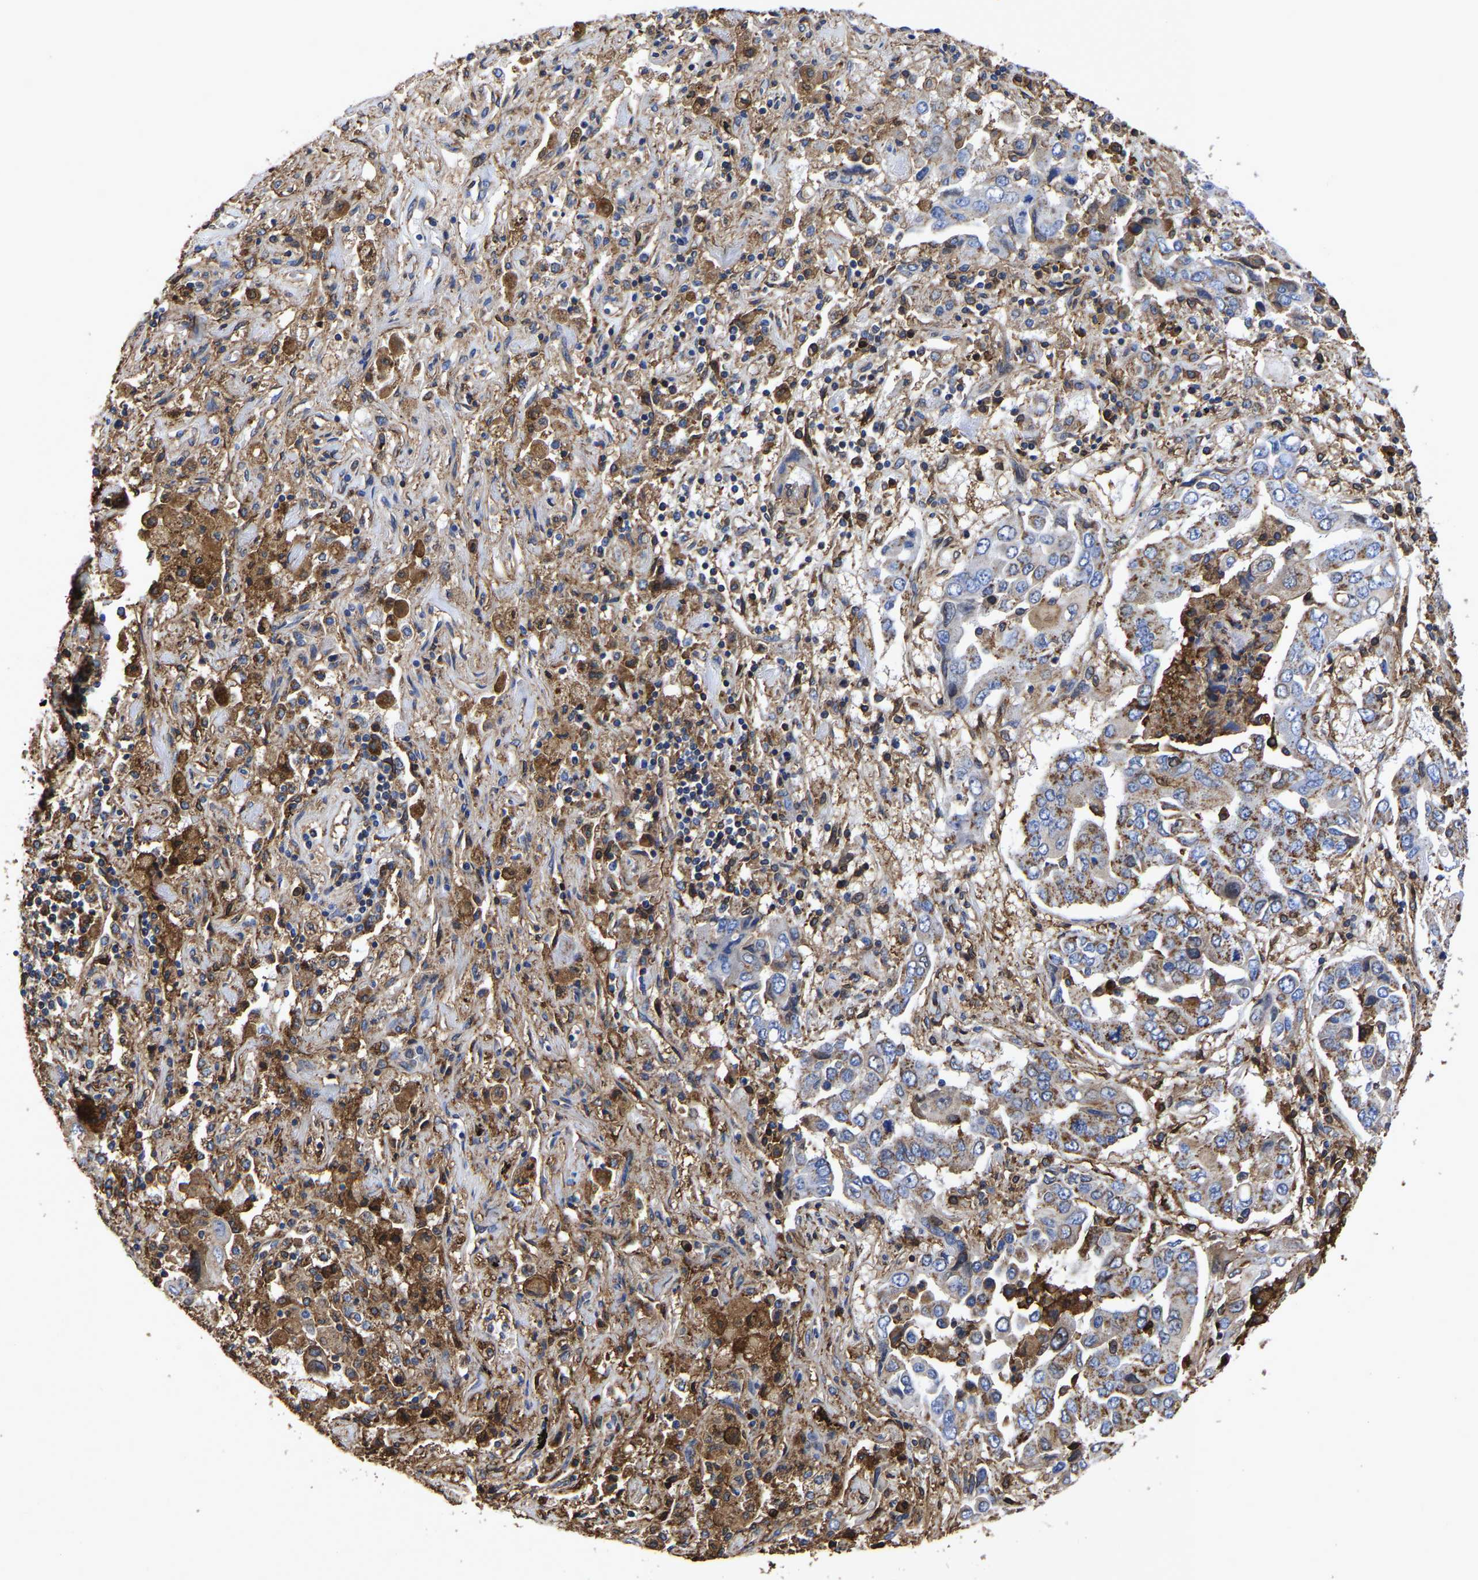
{"staining": {"intensity": "negative", "quantity": "none", "location": "none"}, "tissue": "lung cancer", "cell_type": "Tumor cells", "image_type": "cancer", "snomed": [{"axis": "morphology", "description": "Adenocarcinoma, NOS"}, {"axis": "topography", "description": "Lung"}], "caption": "Protein analysis of lung cancer (adenocarcinoma) displays no significant positivity in tumor cells.", "gene": "LIF", "patient": {"sex": "female", "age": 65}}